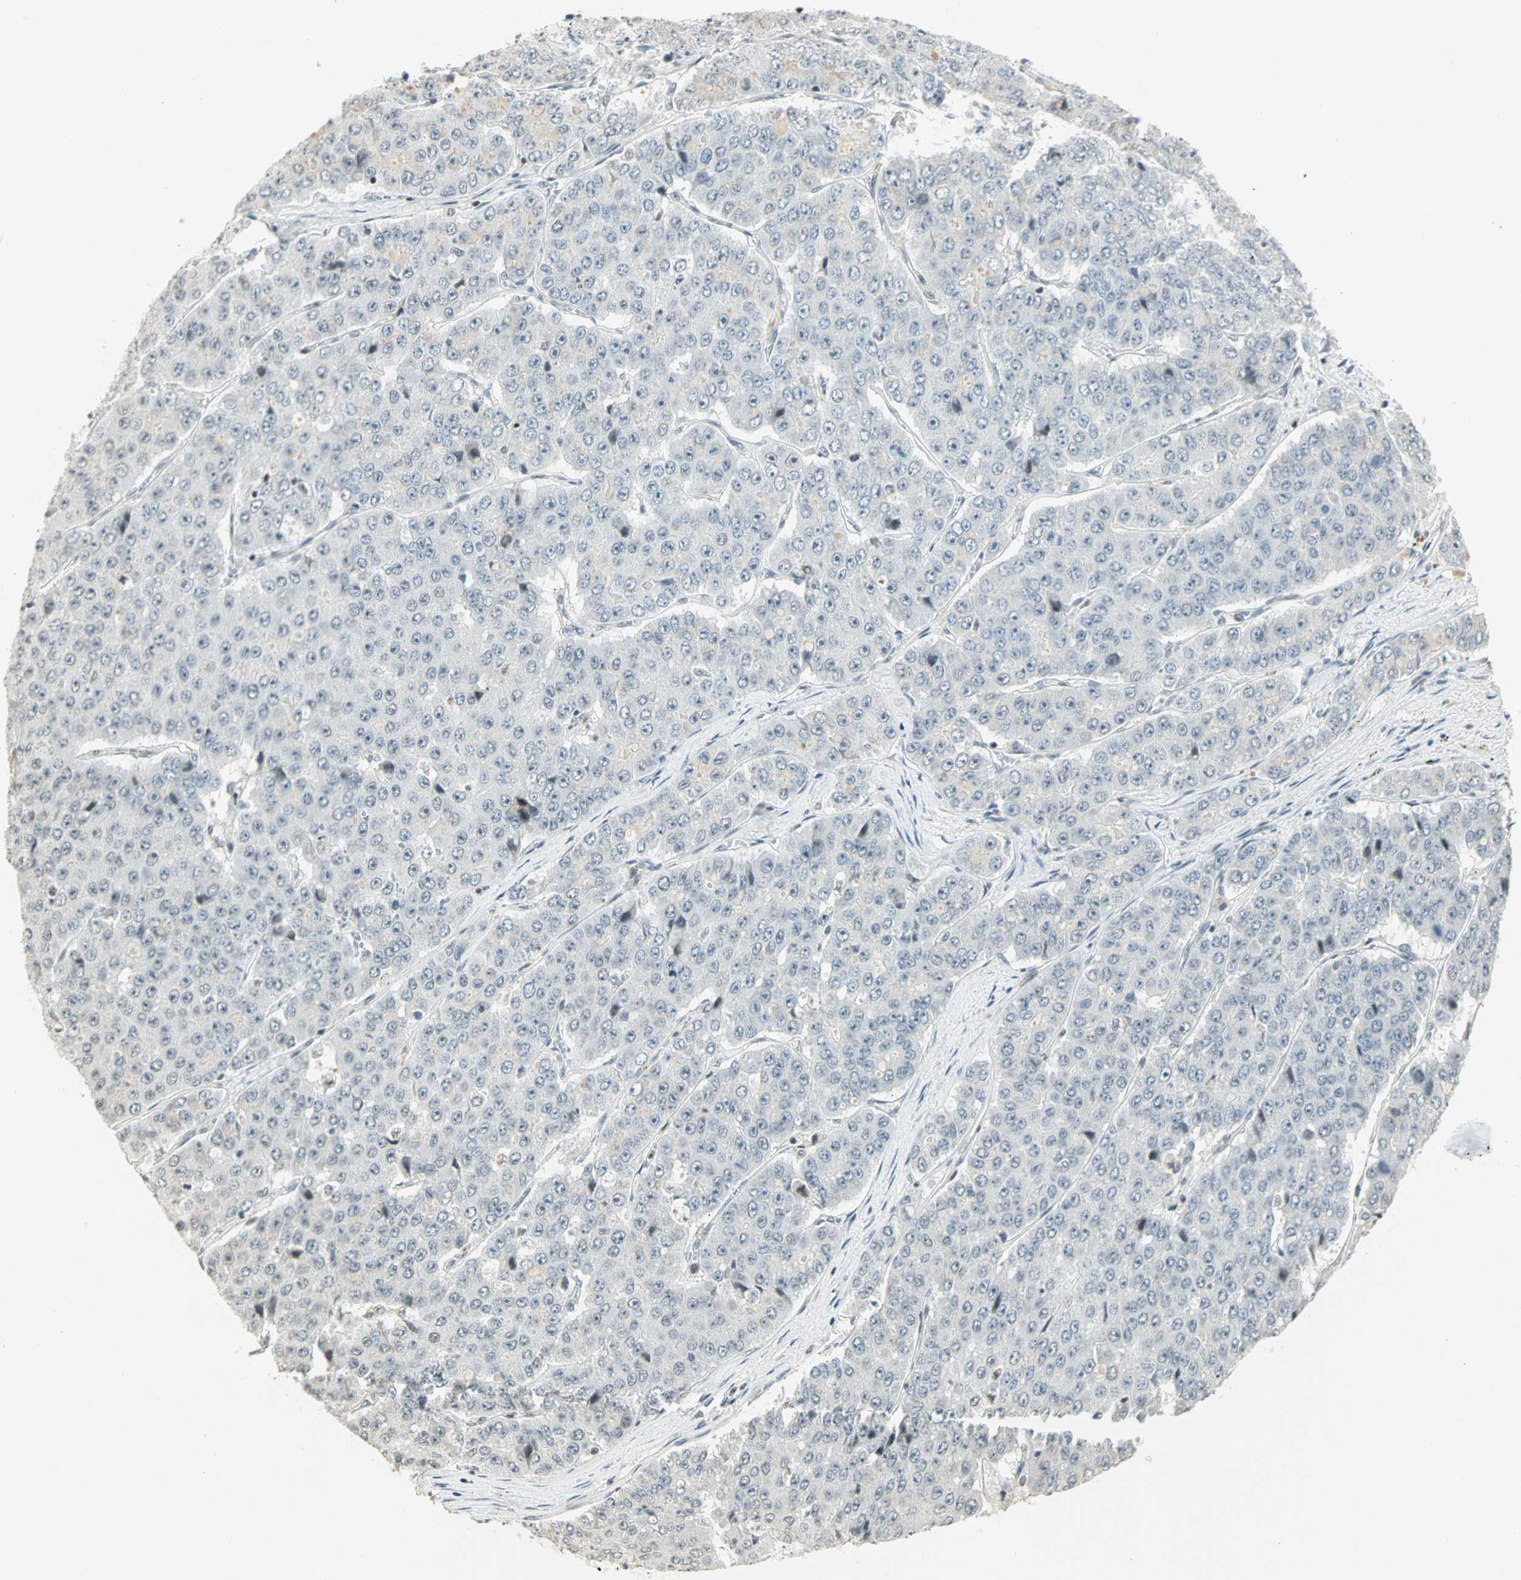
{"staining": {"intensity": "weak", "quantity": "<25%", "location": "nuclear"}, "tissue": "pancreatic cancer", "cell_type": "Tumor cells", "image_type": "cancer", "snomed": [{"axis": "morphology", "description": "Adenocarcinoma, NOS"}, {"axis": "topography", "description": "Pancreas"}], "caption": "A high-resolution image shows IHC staining of pancreatic adenocarcinoma, which displays no significant expression in tumor cells.", "gene": "SMAD3", "patient": {"sex": "male", "age": 50}}